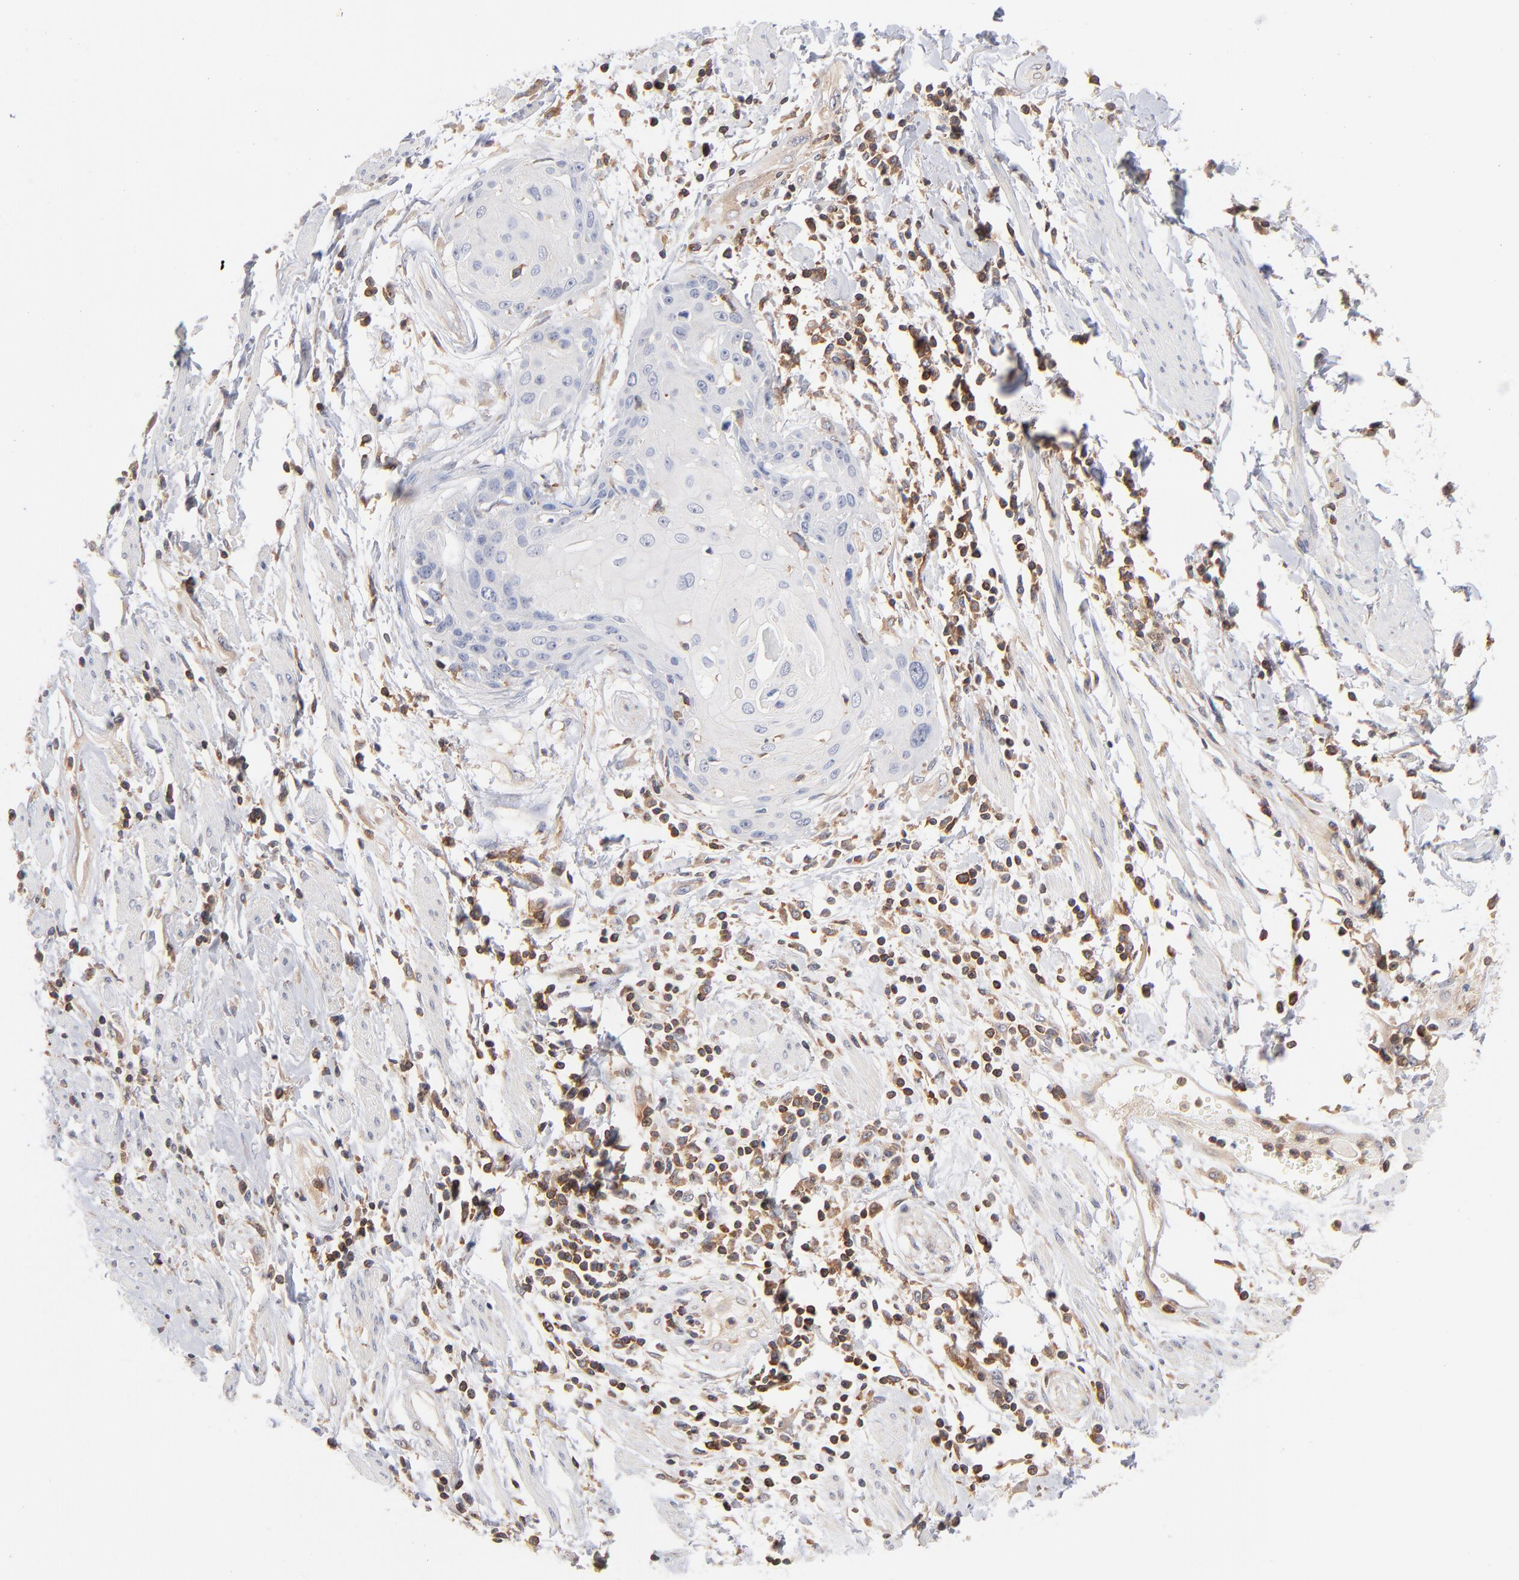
{"staining": {"intensity": "negative", "quantity": "none", "location": "none"}, "tissue": "cervical cancer", "cell_type": "Tumor cells", "image_type": "cancer", "snomed": [{"axis": "morphology", "description": "Squamous cell carcinoma, NOS"}, {"axis": "topography", "description": "Cervix"}], "caption": "This is an immunohistochemistry (IHC) photomicrograph of human cervical cancer. There is no positivity in tumor cells.", "gene": "WIPF1", "patient": {"sex": "female", "age": 57}}